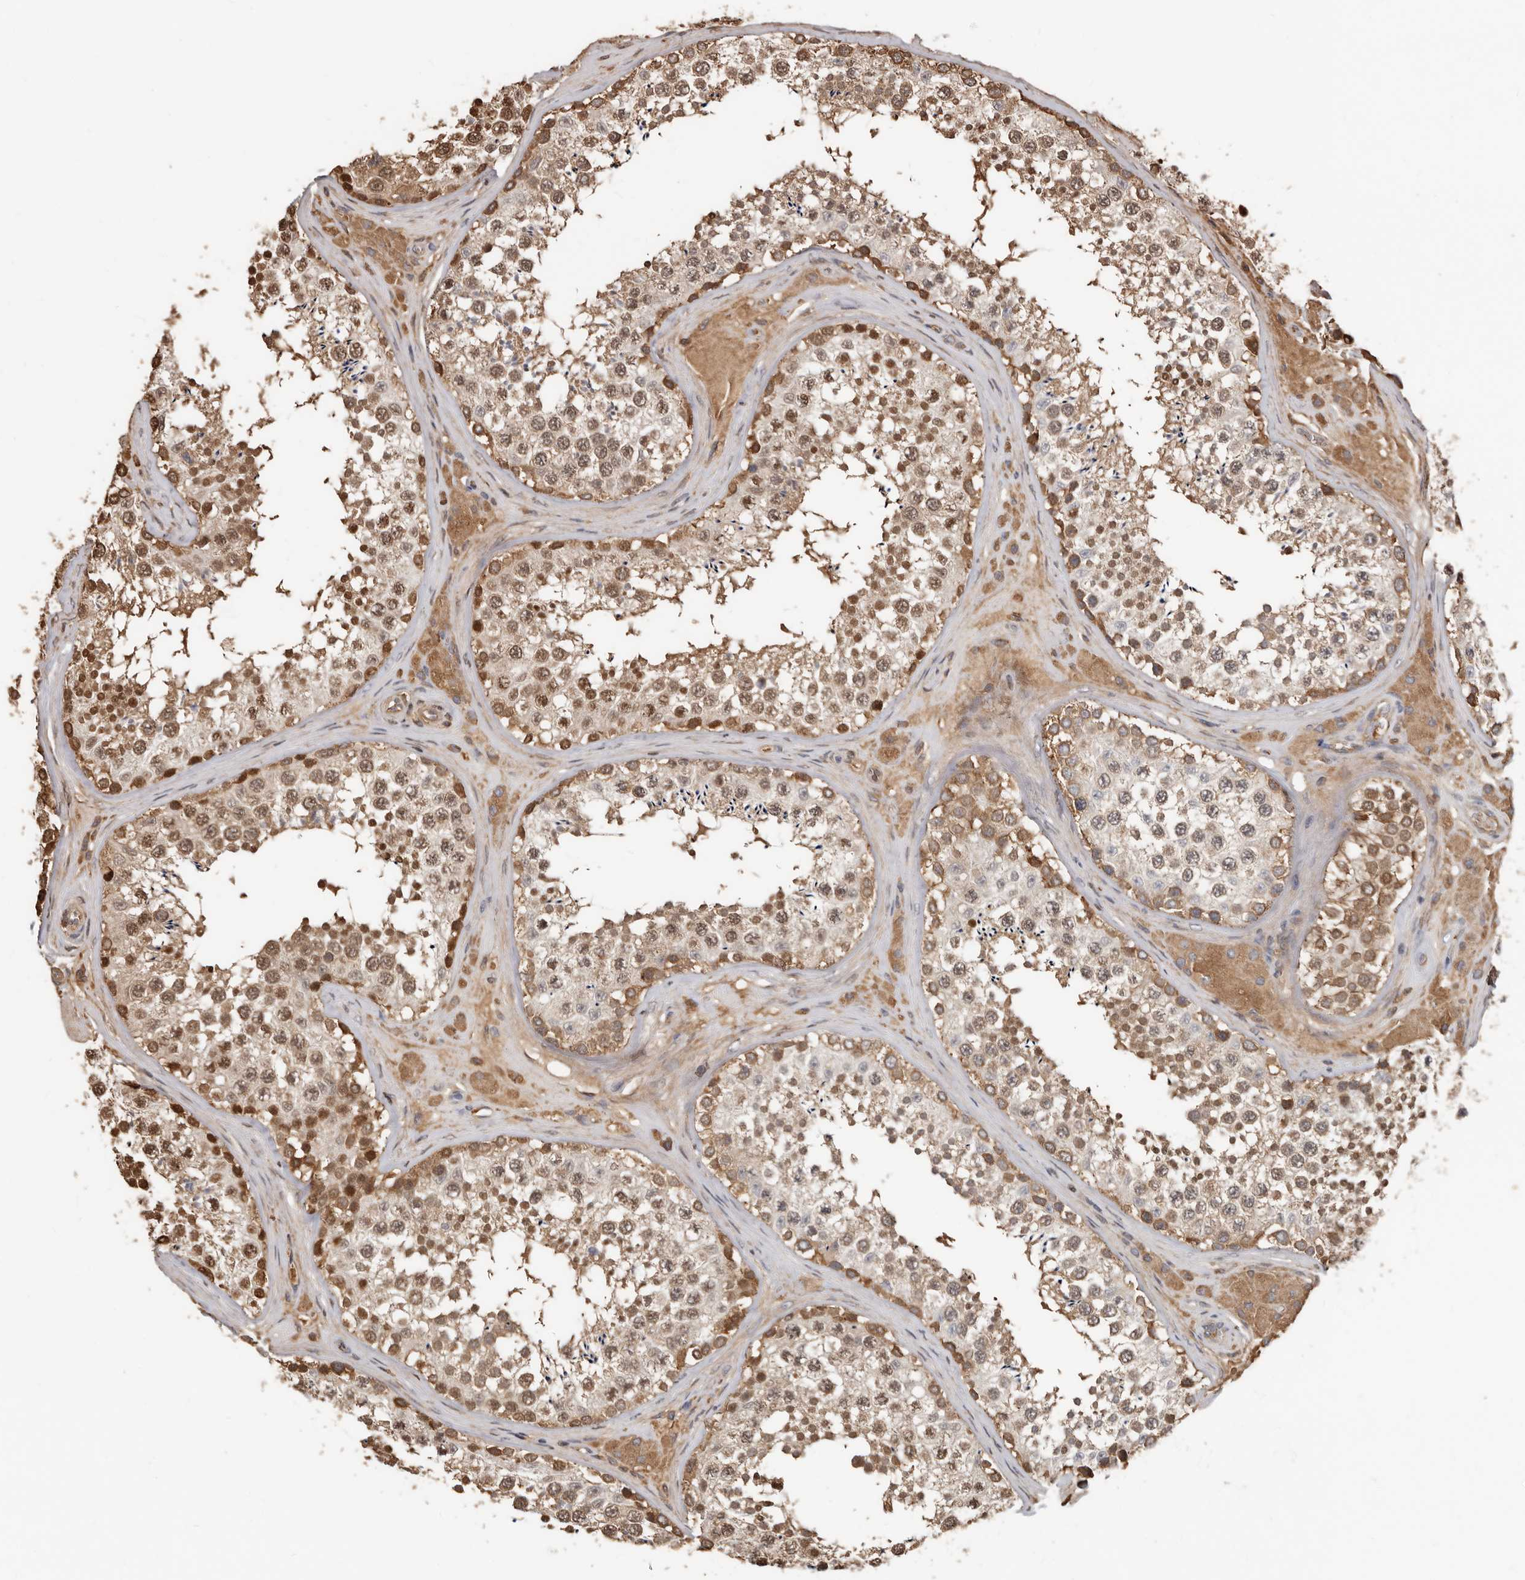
{"staining": {"intensity": "moderate", "quantity": ">75%", "location": "cytoplasmic/membranous,nuclear"}, "tissue": "testis", "cell_type": "Cells in seminiferous ducts", "image_type": "normal", "snomed": [{"axis": "morphology", "description": "Normal tissue, NOS"}, {"axis": "topography", "description": "Testis"}], "caption": "A brown stain labels moderate cytoplasmic/membranous,nuclear expression of a protein in cells in seminiferous ducts of normal testis.", "gene": "LRGUK", "patient": {"sex": "male", "age": 46}}